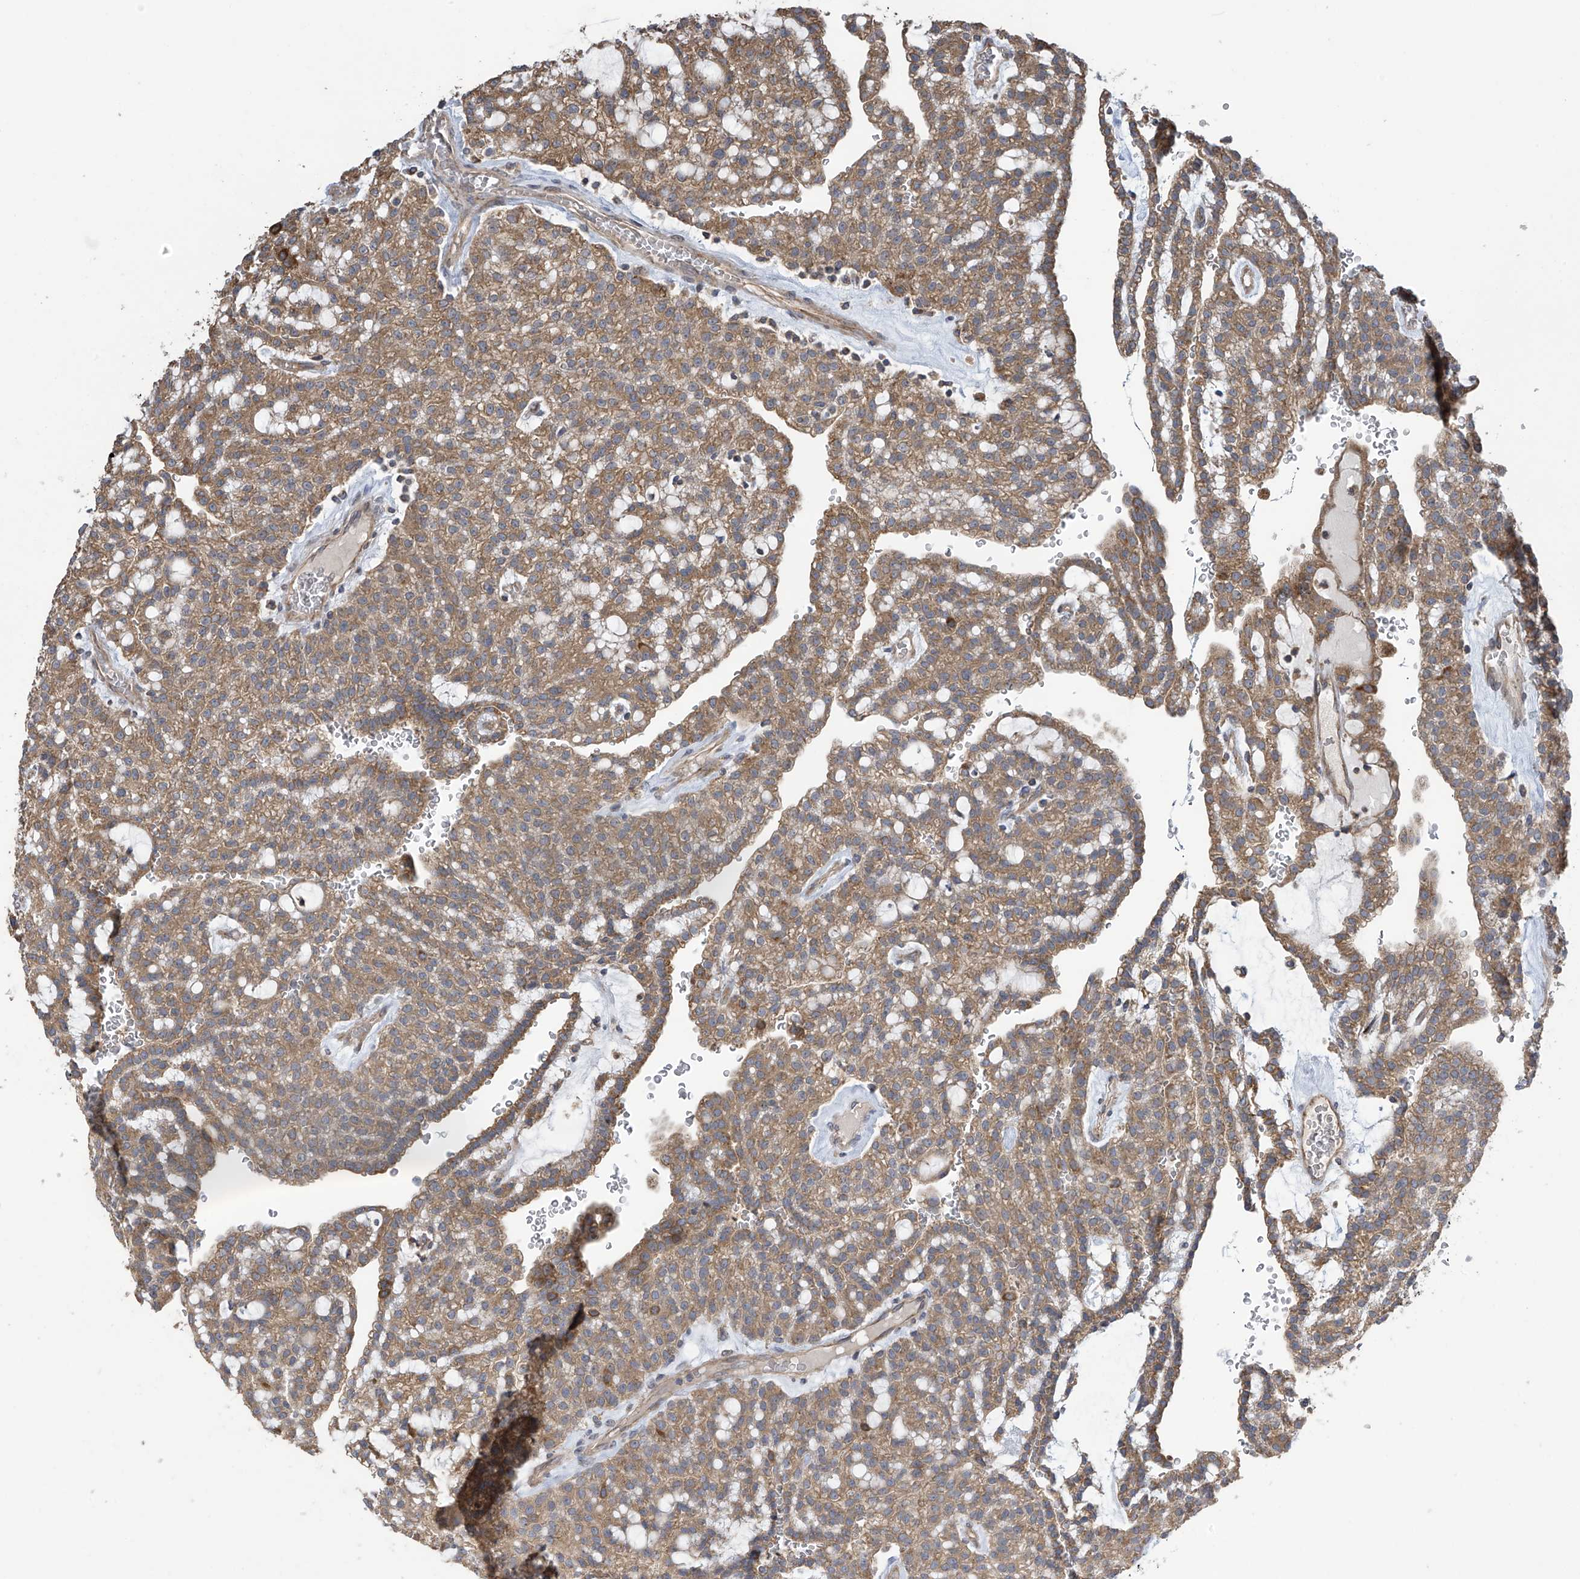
{"staining": {"intensity": "moderate", "quantity": ">75%", "location": "cytoplasmic/membranous"}, "tissue": "renal cancer", "cell_type": "Tumor cells", "image_type": "cancer", "snomed": [{"axis": "morphology", "description": "Adenocarcinoma, NOS"}, {"axis": "topography", "description": "Kidney"}], "caption": "The histopathology image reveals immunohistochemical staining of renal adenocarcinoma. There is moderate cytoplasmic/membranous staining is seen in approximately >75% of tumor cells.", "gene": "PNPT1", "patient": {"sex": "male", "age": 63}}